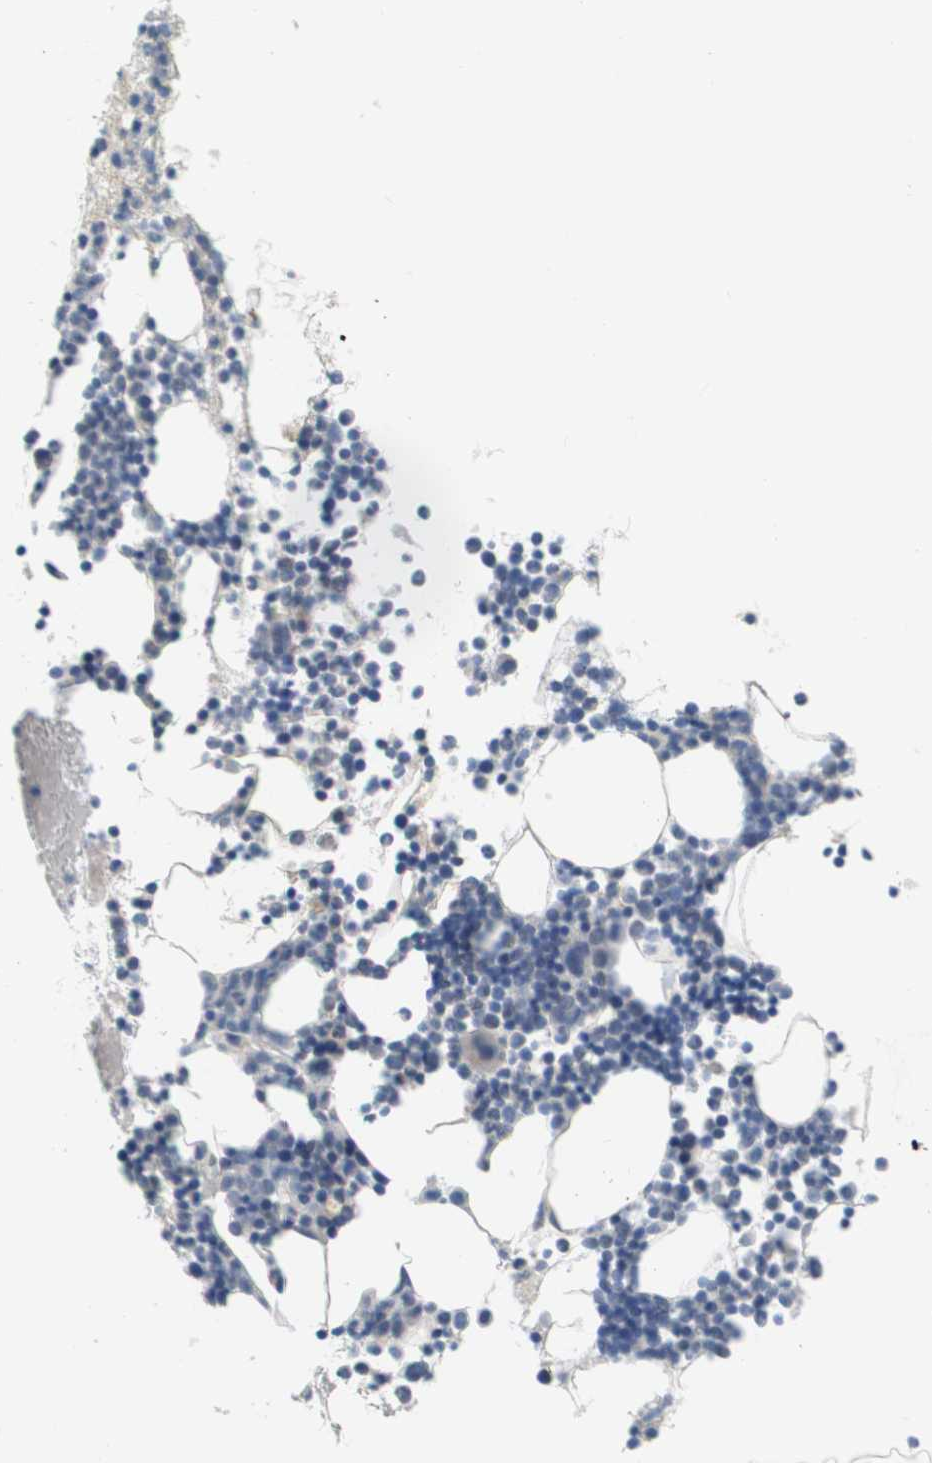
{"staining": {"intensity": "negative", "quantity": "none", "location": "none"}, "tissue": "bone marrow", "cell_type": "Hematopoietic cells", "image_type": "normal", "snomed": [{"axis": "morphology", "description": "Normal tissue, NOS"}, {"axis": "morphology", "description": "Inflammation, NOS"}, {"axis": "topography", "description": "Bone marrow"}], "caption": "DAB (3,3'-diaminobenzidine) immunohistochemical staining of normal bone marrow exhibits no significant positivity in hematopoietic cells.", "gene": "PDE4A", "patient": {"sex": "female", "age": 79}}